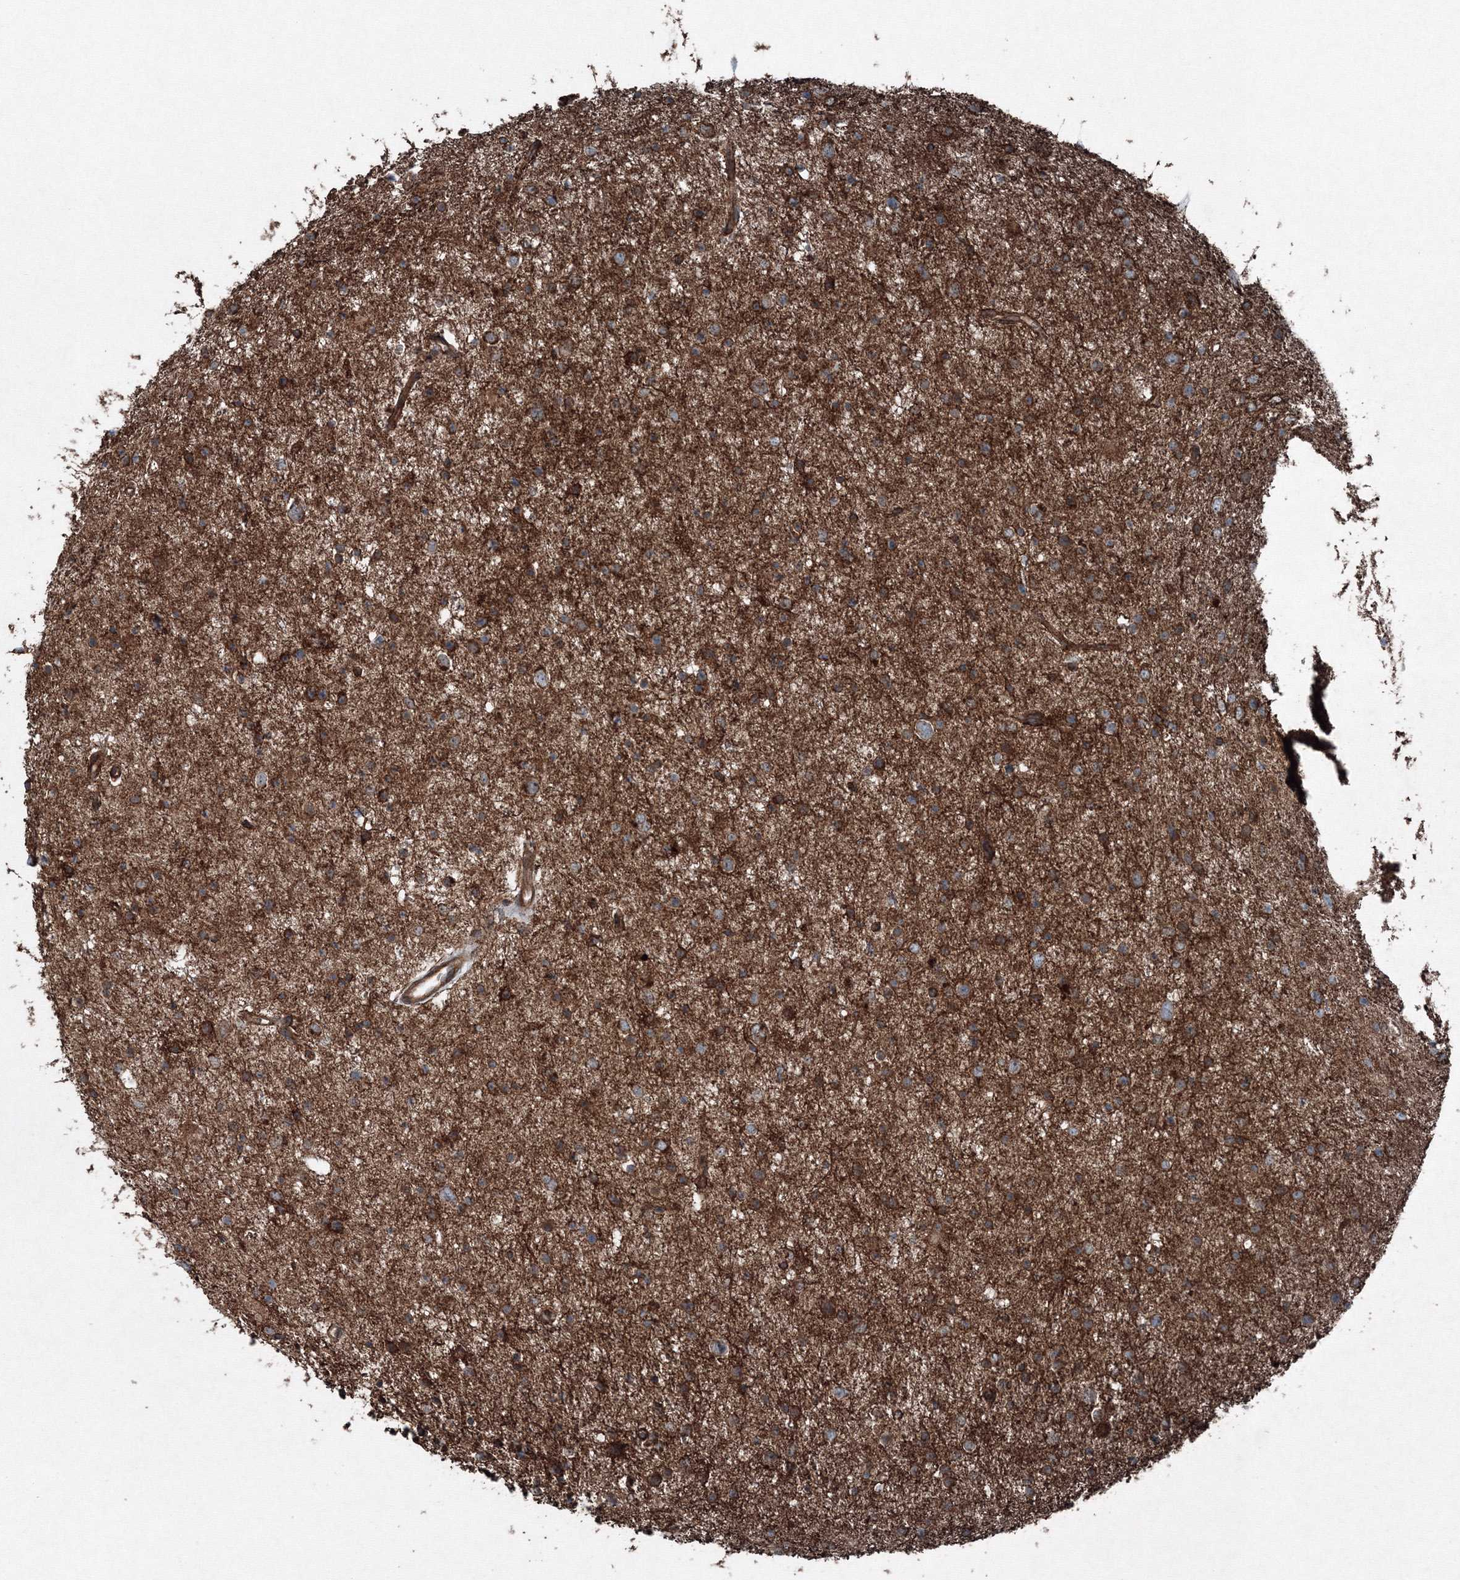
{"staining": {"intensity": "strong", "quantity": "25%-75%", "location": "cytoplasmic/membranous"}, "tissue": "glioma", "cell_type": "Tumor cells", "image_type": "cancer", "snomed": [{"axis": "morphology", "description": "Glioma, malignant, Low grade"}, {"axis": "topography", "description": "Brain"}], "caption": "A histopathology image showing strong cytoplasmic/membranous staining in approximately 25%-75% of tumor cells in malignant glioma (low-grade), as visualized by brown immunohistochemical staining.", "gene": "COPS7B", "patient": {"sex": "female", "age": 37}}